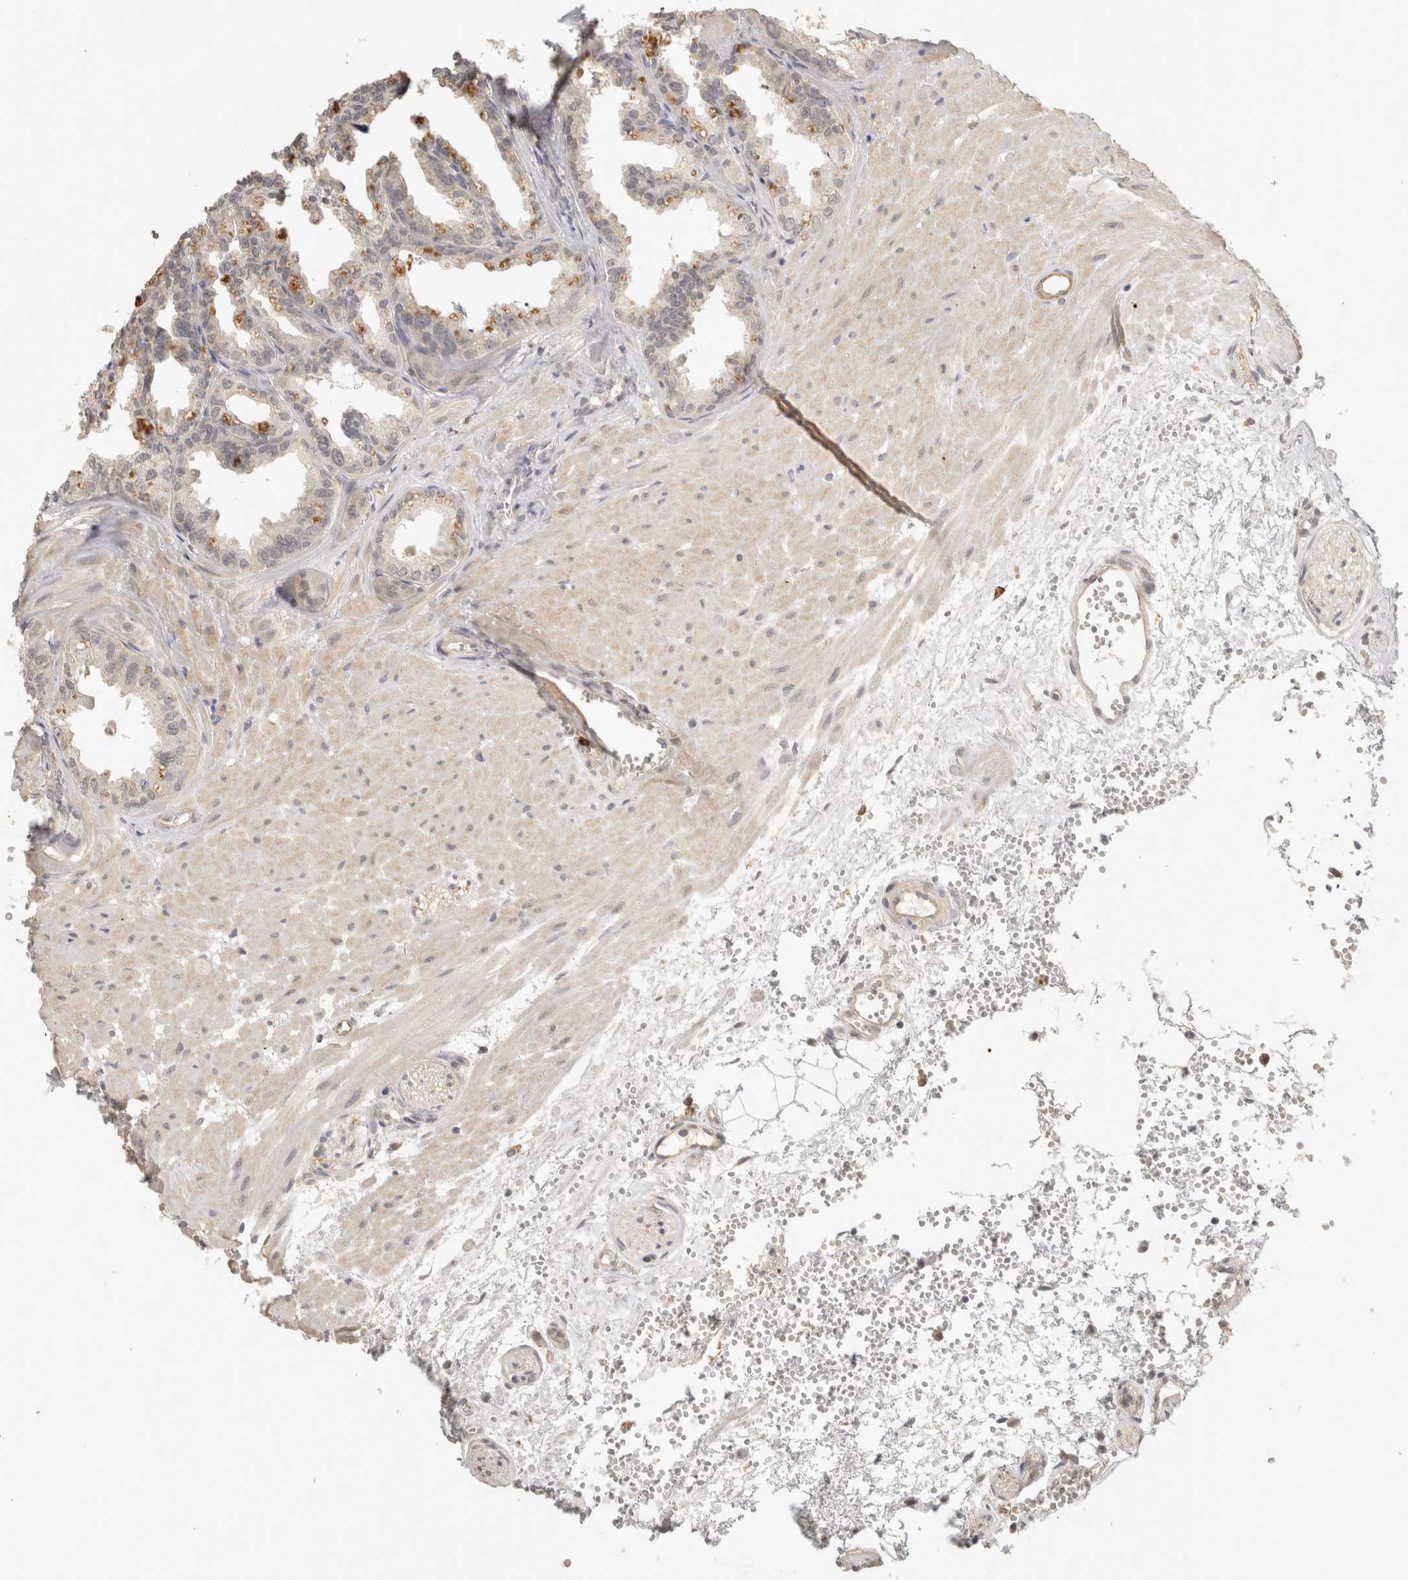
{"staining": {"intensity": "negative", "quantity": "none", "location": "none"}, "tissue": "seminal vesicle", "cell_type": "Glandular cells", "image_type": "normal", "snomed": [{"axis": "morphology", "description": "Normal tissue, NOS"}, {"axis": "topography", "description": "Prostate"}, {"axis": "topography", "description": "Seminal veicle"}], "caption": "Glandular cells are negative for brown protein staining in benign seminal vesicle.", "gene": "HAVCR2", "patient": {"sex": "male", "age": 51}}